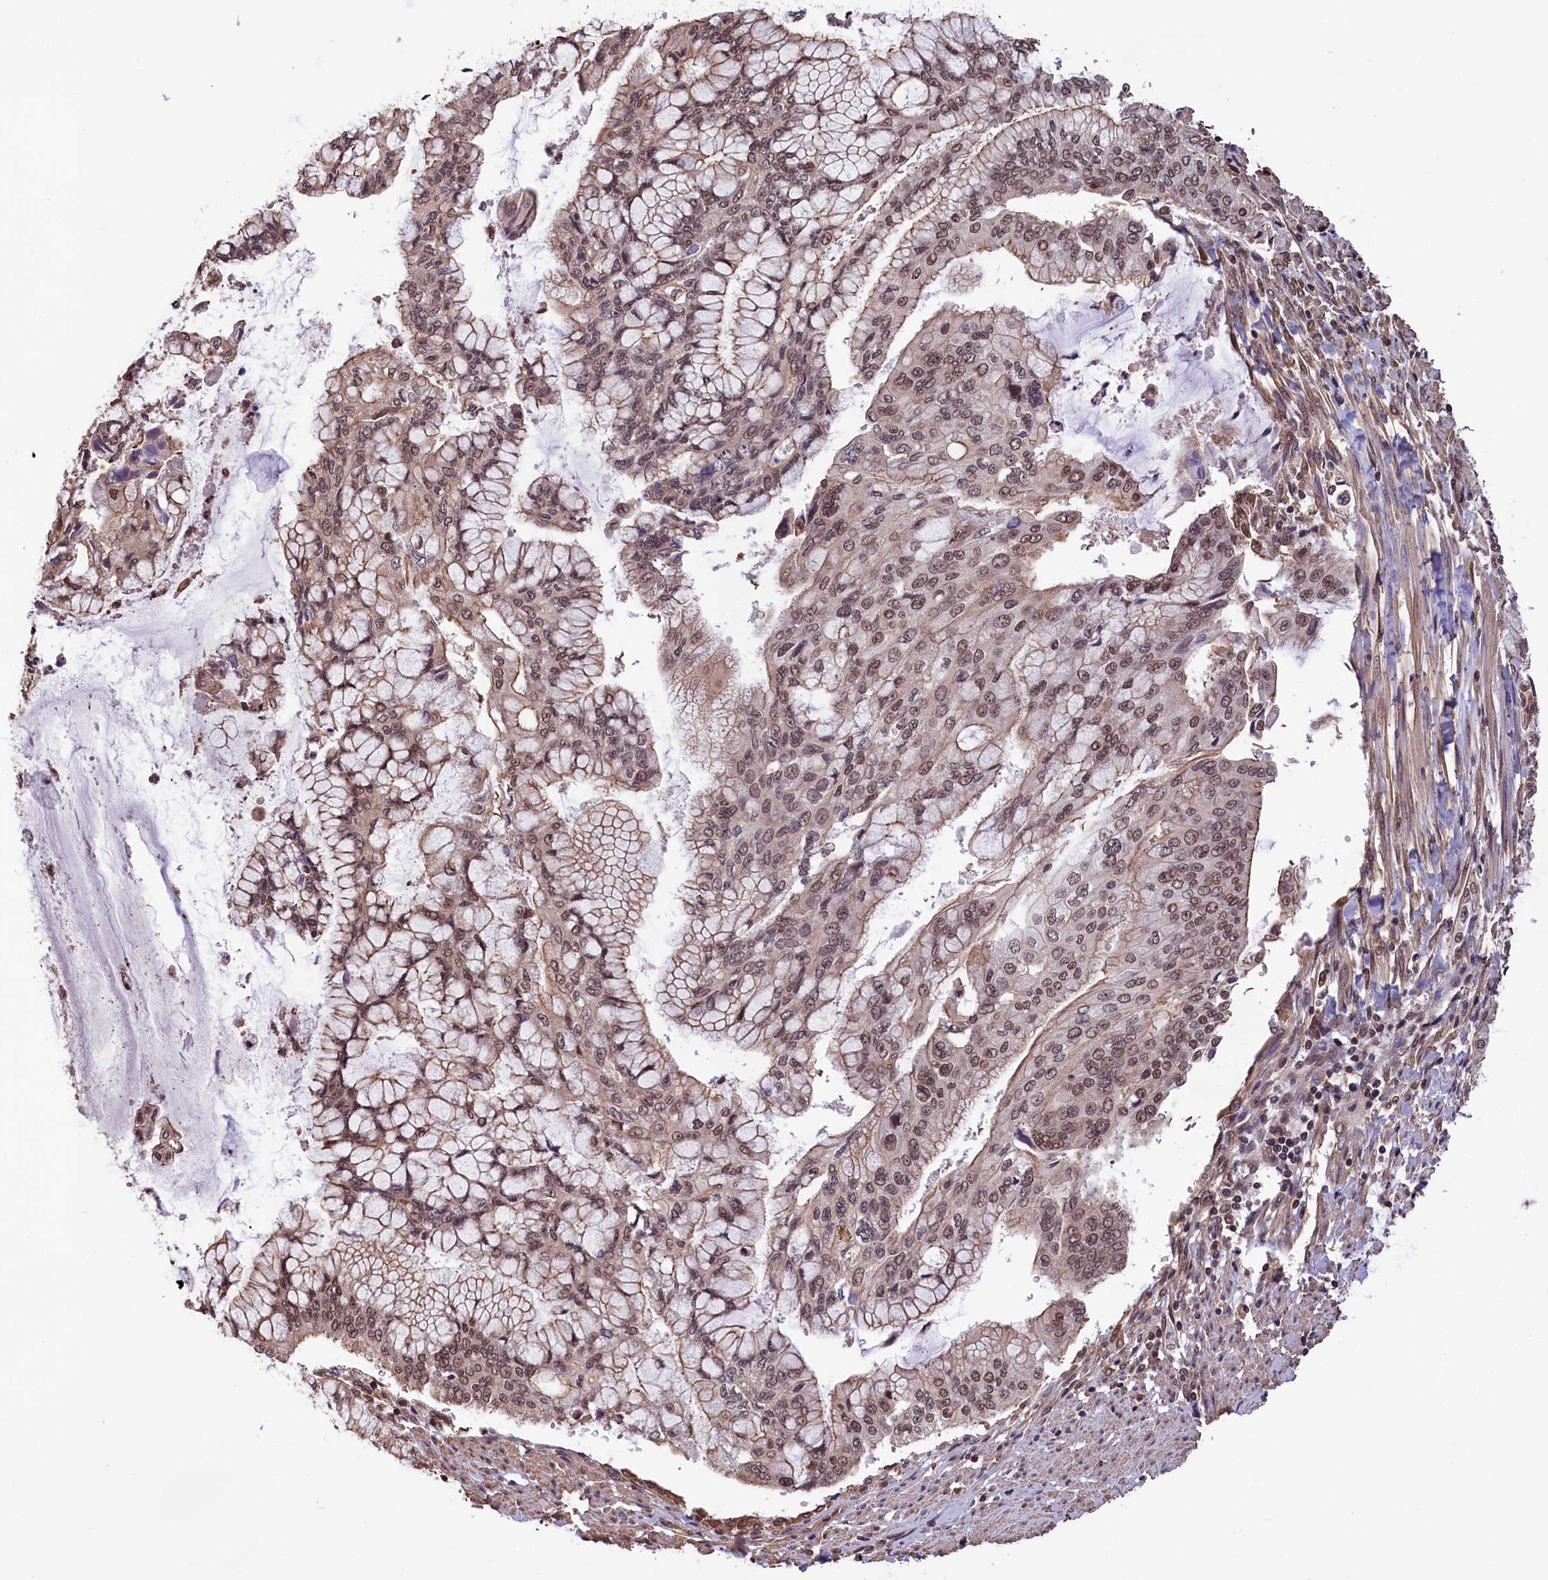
{"staining": {"intensity": "moderate", "quantity": ">75%", "location": "nuclear"}, "tissue": "pancreatic cancer", "cell_type": "Tumor cells", "image_type": "cancer", "snomed": [{"axis": "morphology", "description": "Adenocarcinoma, NOS"}, {"axis": "topography", "description": "Pancreas"}], "caption": "Tumor cells show medium levels of moderate nuclear expression in approximately >75% of cells in adenocarcinoma (pancreatic).", "gene": "ZC3H4", "patient": {"sex": "male", "age": 46}}